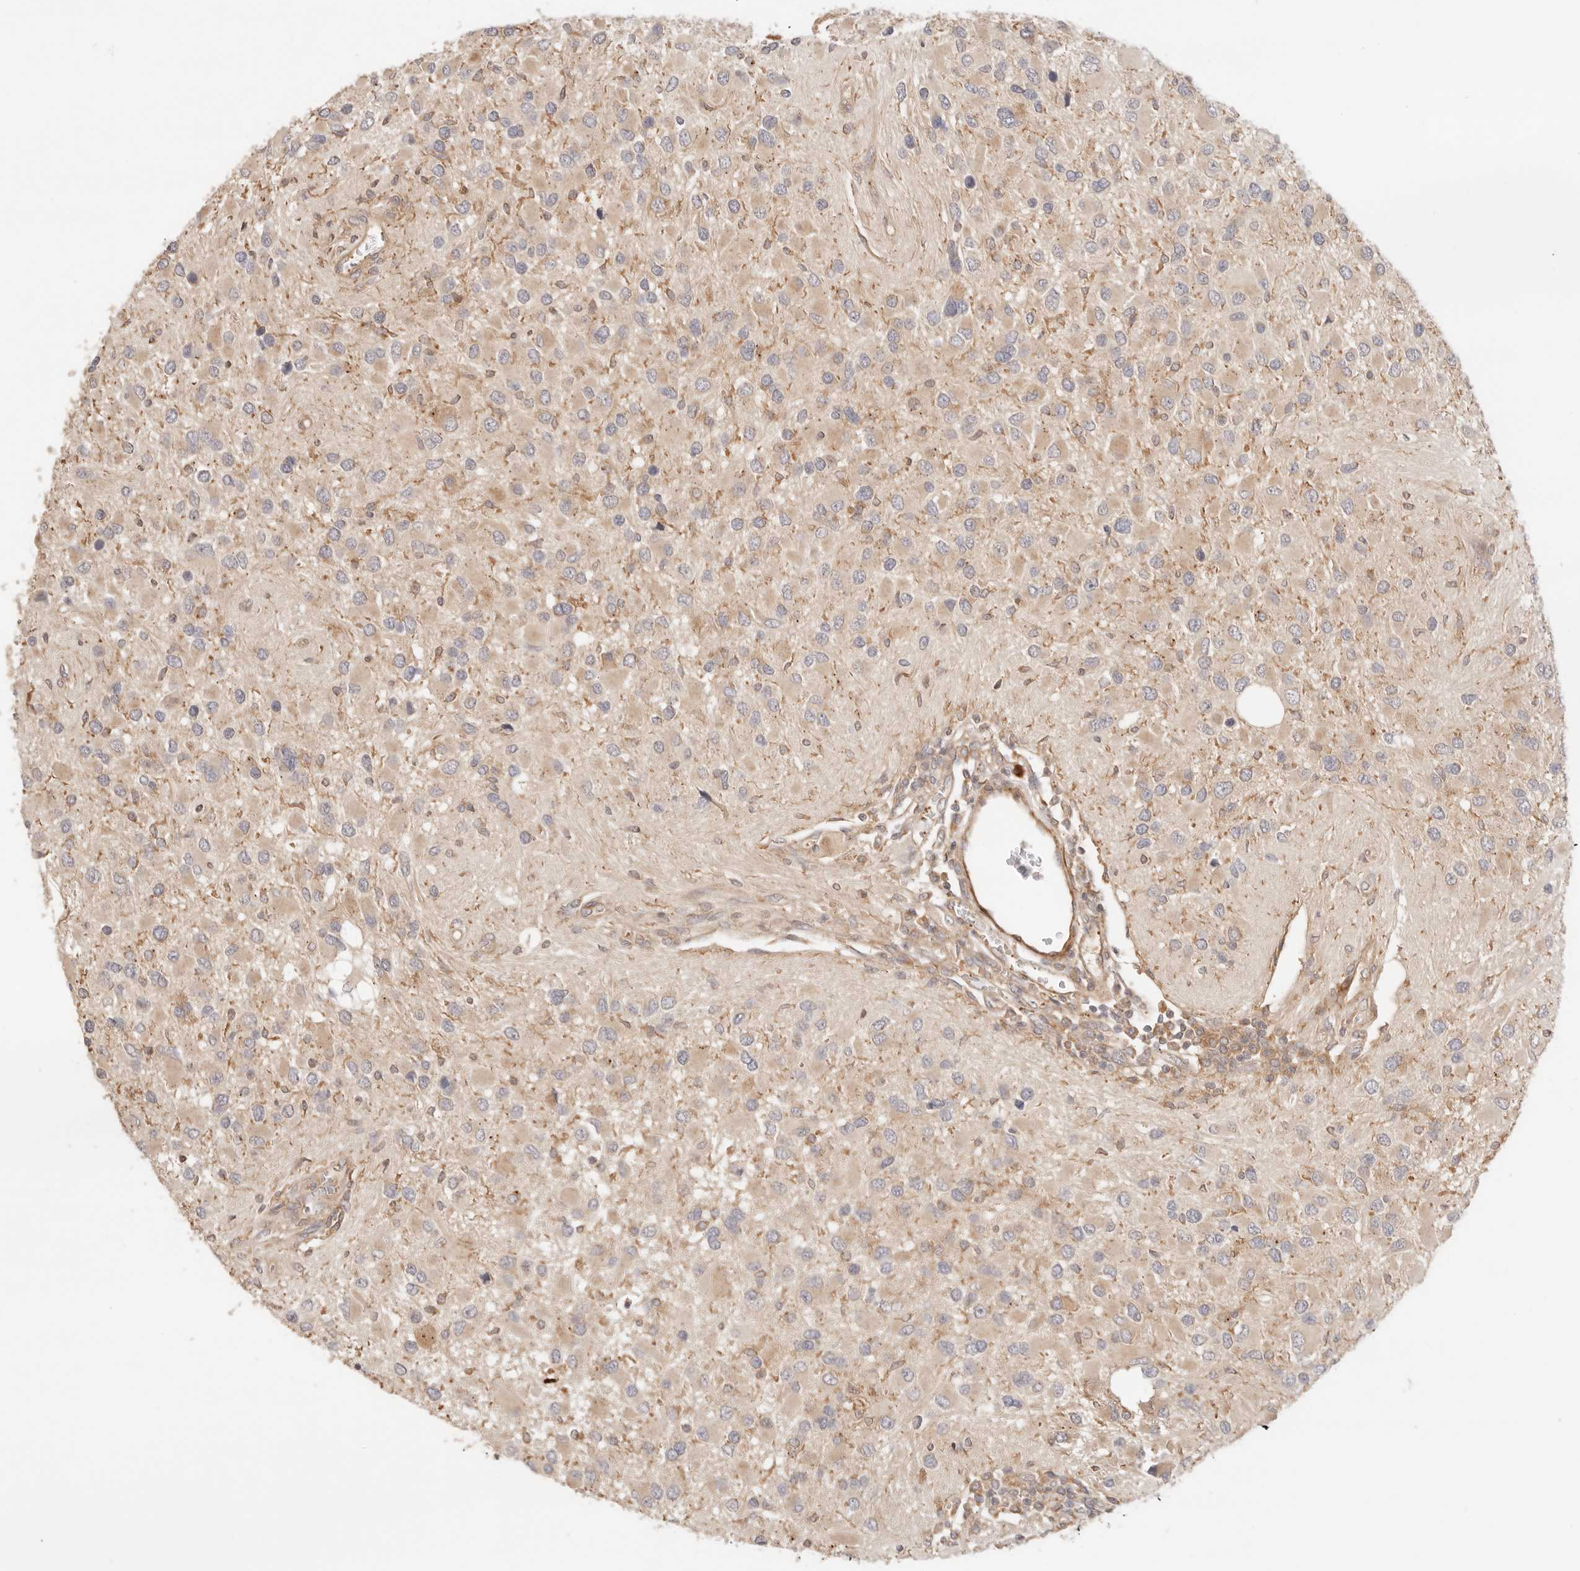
{"staining": {"intensity": "weak", "quantity": ">75%", "location": "cytoplasmic/membranous"}, "tissue": "glioma", "cell_type": "Tumor cells", "image_type": "cancer", "snomed": [{"axis": "morphology", "description": "Glioma, malignant, High grade"}, {"axis": "topography", "description": "Brain"}], "caption": "IHC (DAB (3,3'-diaminobenzidine)) staining of glioma demonstrates weak cytoplasmic/membranous protein staining in about >75% of tumor cells. The protein of interest is stained brown, and the nuclei are stained in blue (DAB IHC with brightfield microscopy, high magnification).", "gene": "IL1R2", "patient": {"sex": "male", "age": 53}}